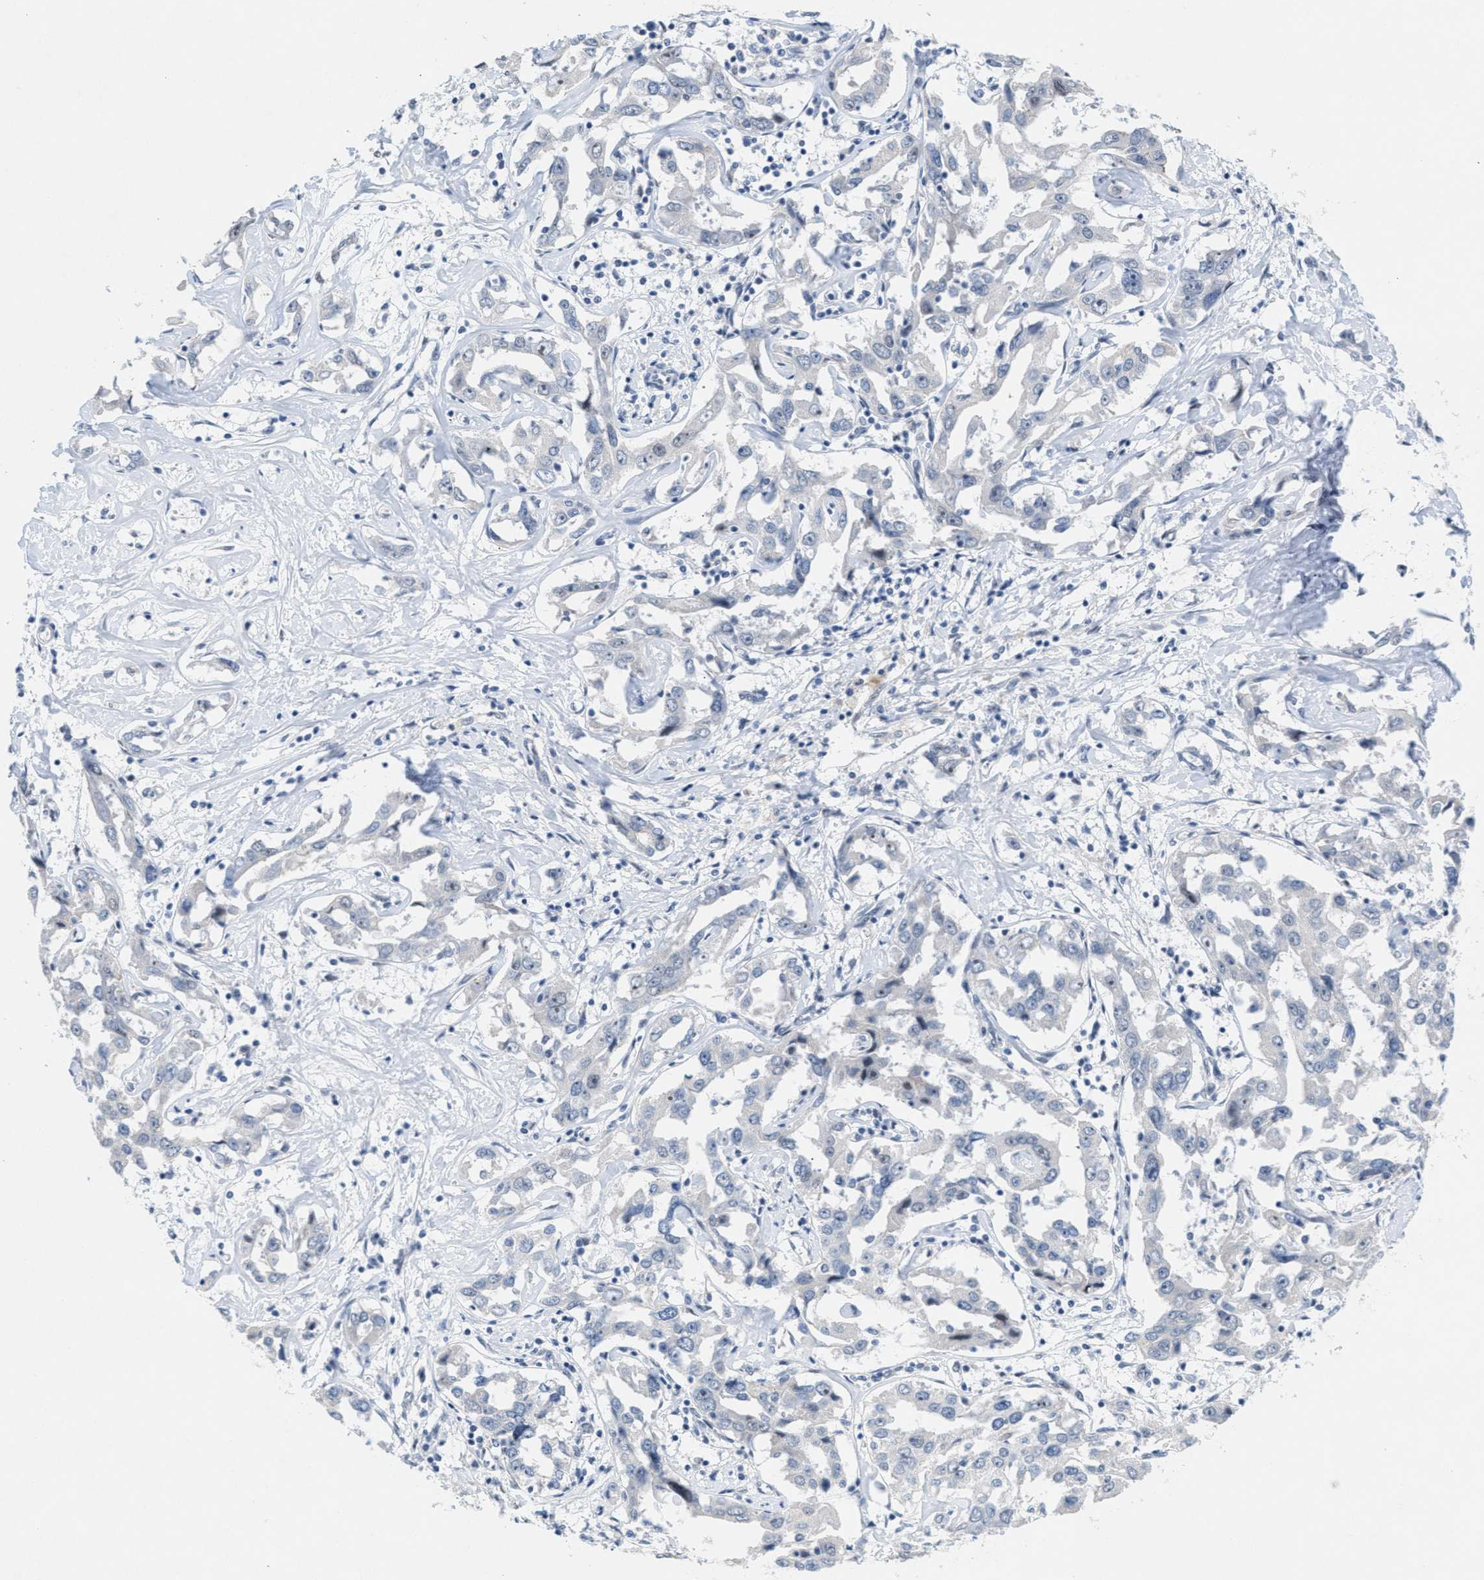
{"staining": {"intensity": "negative", "quantity": "none", "location": "none"}, "tissue": "liver cancer", "cell_type": "Tumor cells", "image_type": "cancer", "snomed": [{"axis": "morphology", "description": "Cholangiocarcinoma"}, {"axis": "topography", "description": "Liver"}], "caption": "An IHC histopathology image of cholangiocarcinoma (liver) is shown. There is no staining in tumor cells of cholangiocarcinoma (liver).", "gene": "WIPI2", "patient": {"sex": "male", "age": 59}}